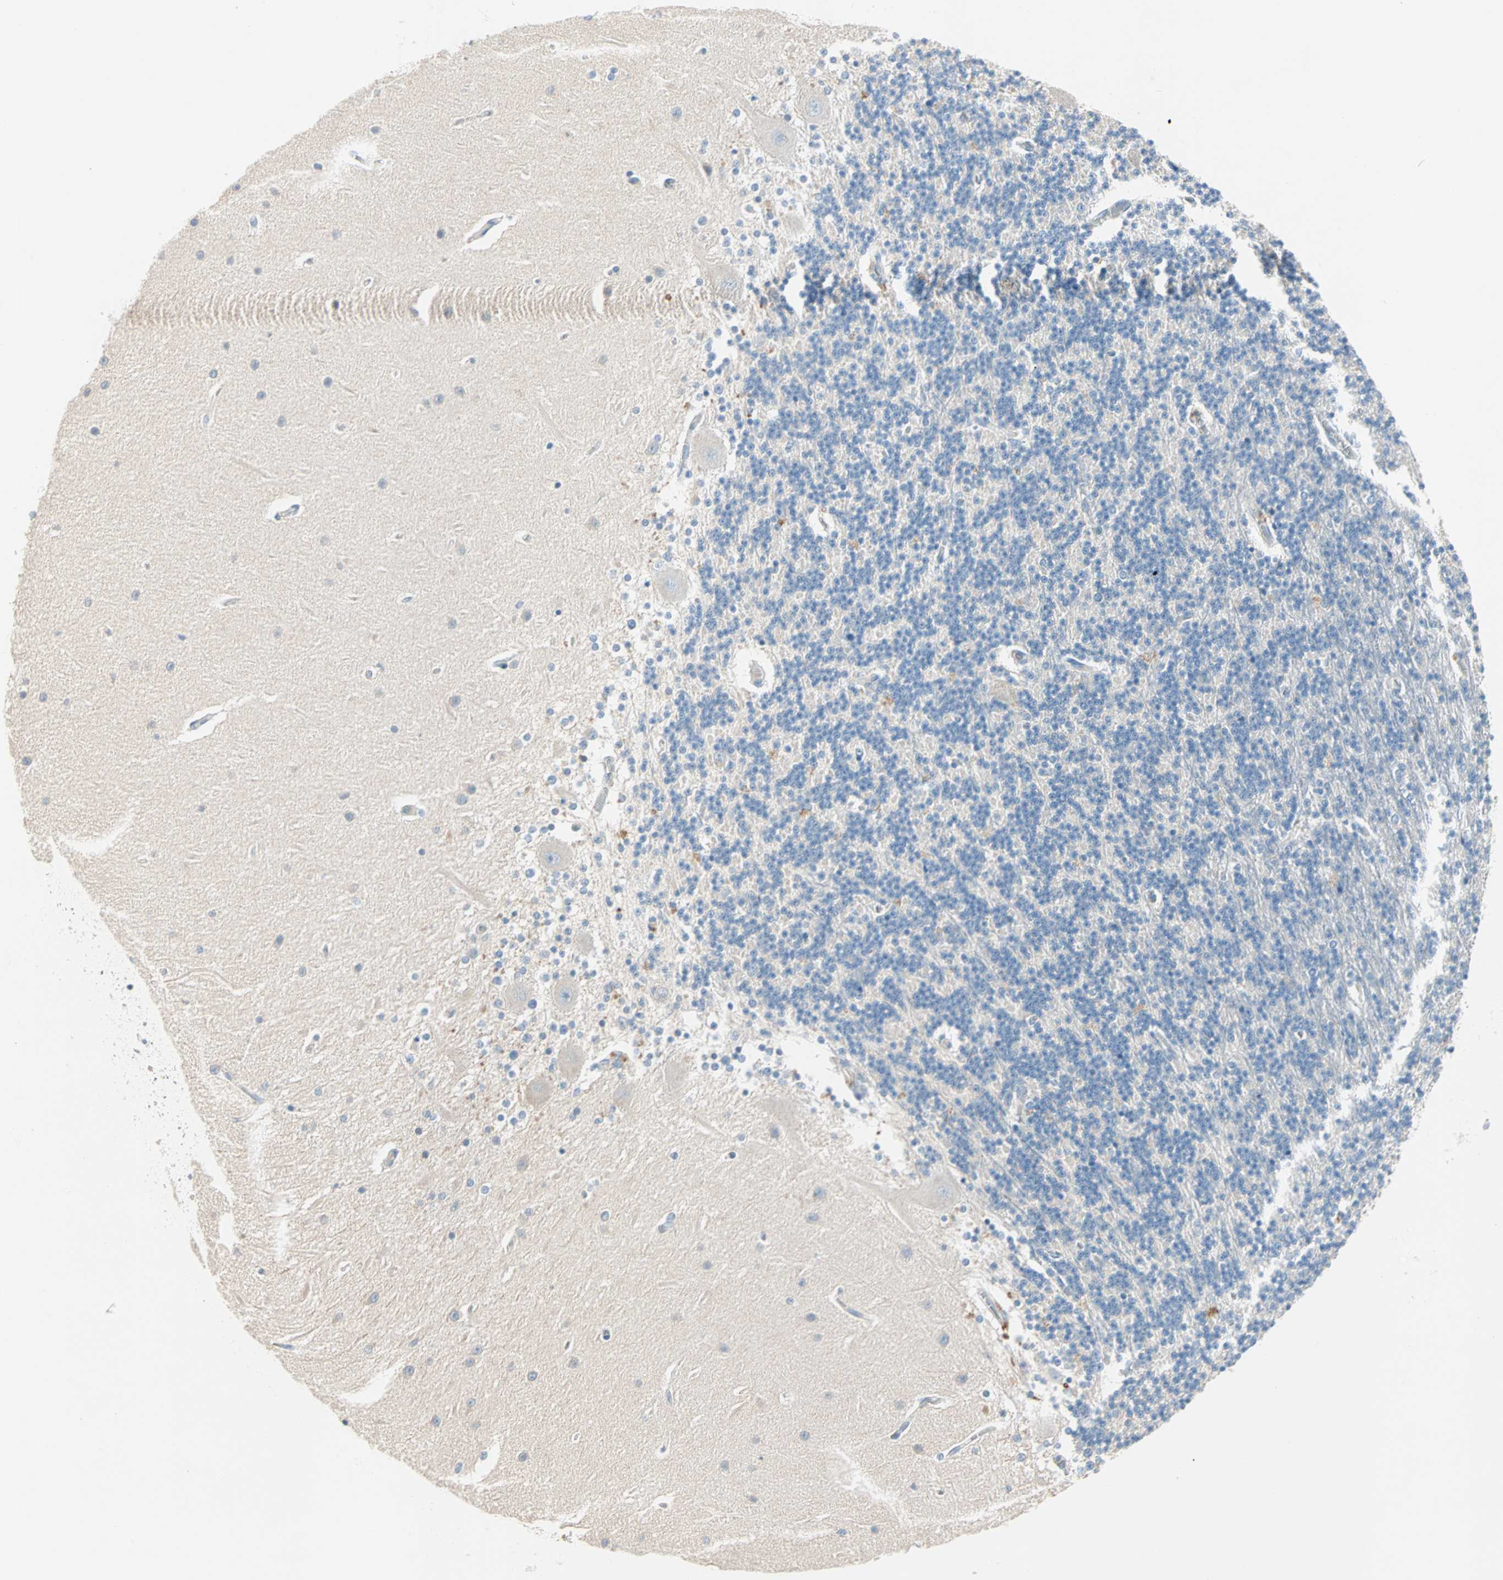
{"staining": {"intensity": "negative", "quantity": "none", "location": "none"}, "tissue": "cerebellum", "cell_type": "Cells in granular layer", "image_type": "normal", "snomed": [{"axis": "morphology", "description": "Normal tissue, NOS"}, {"axis": "topography", "description": "Cerebellum"}], "caption": "Immunohistochemistry micrograph of normal cerebellum: cerebellum stained with DAB (3,3'-diaminobenzidine) shows no significant protein positivity in cells in granular layer.", "gene": "SULT1C2", "patient": {"sex": "female", "age": 54}}